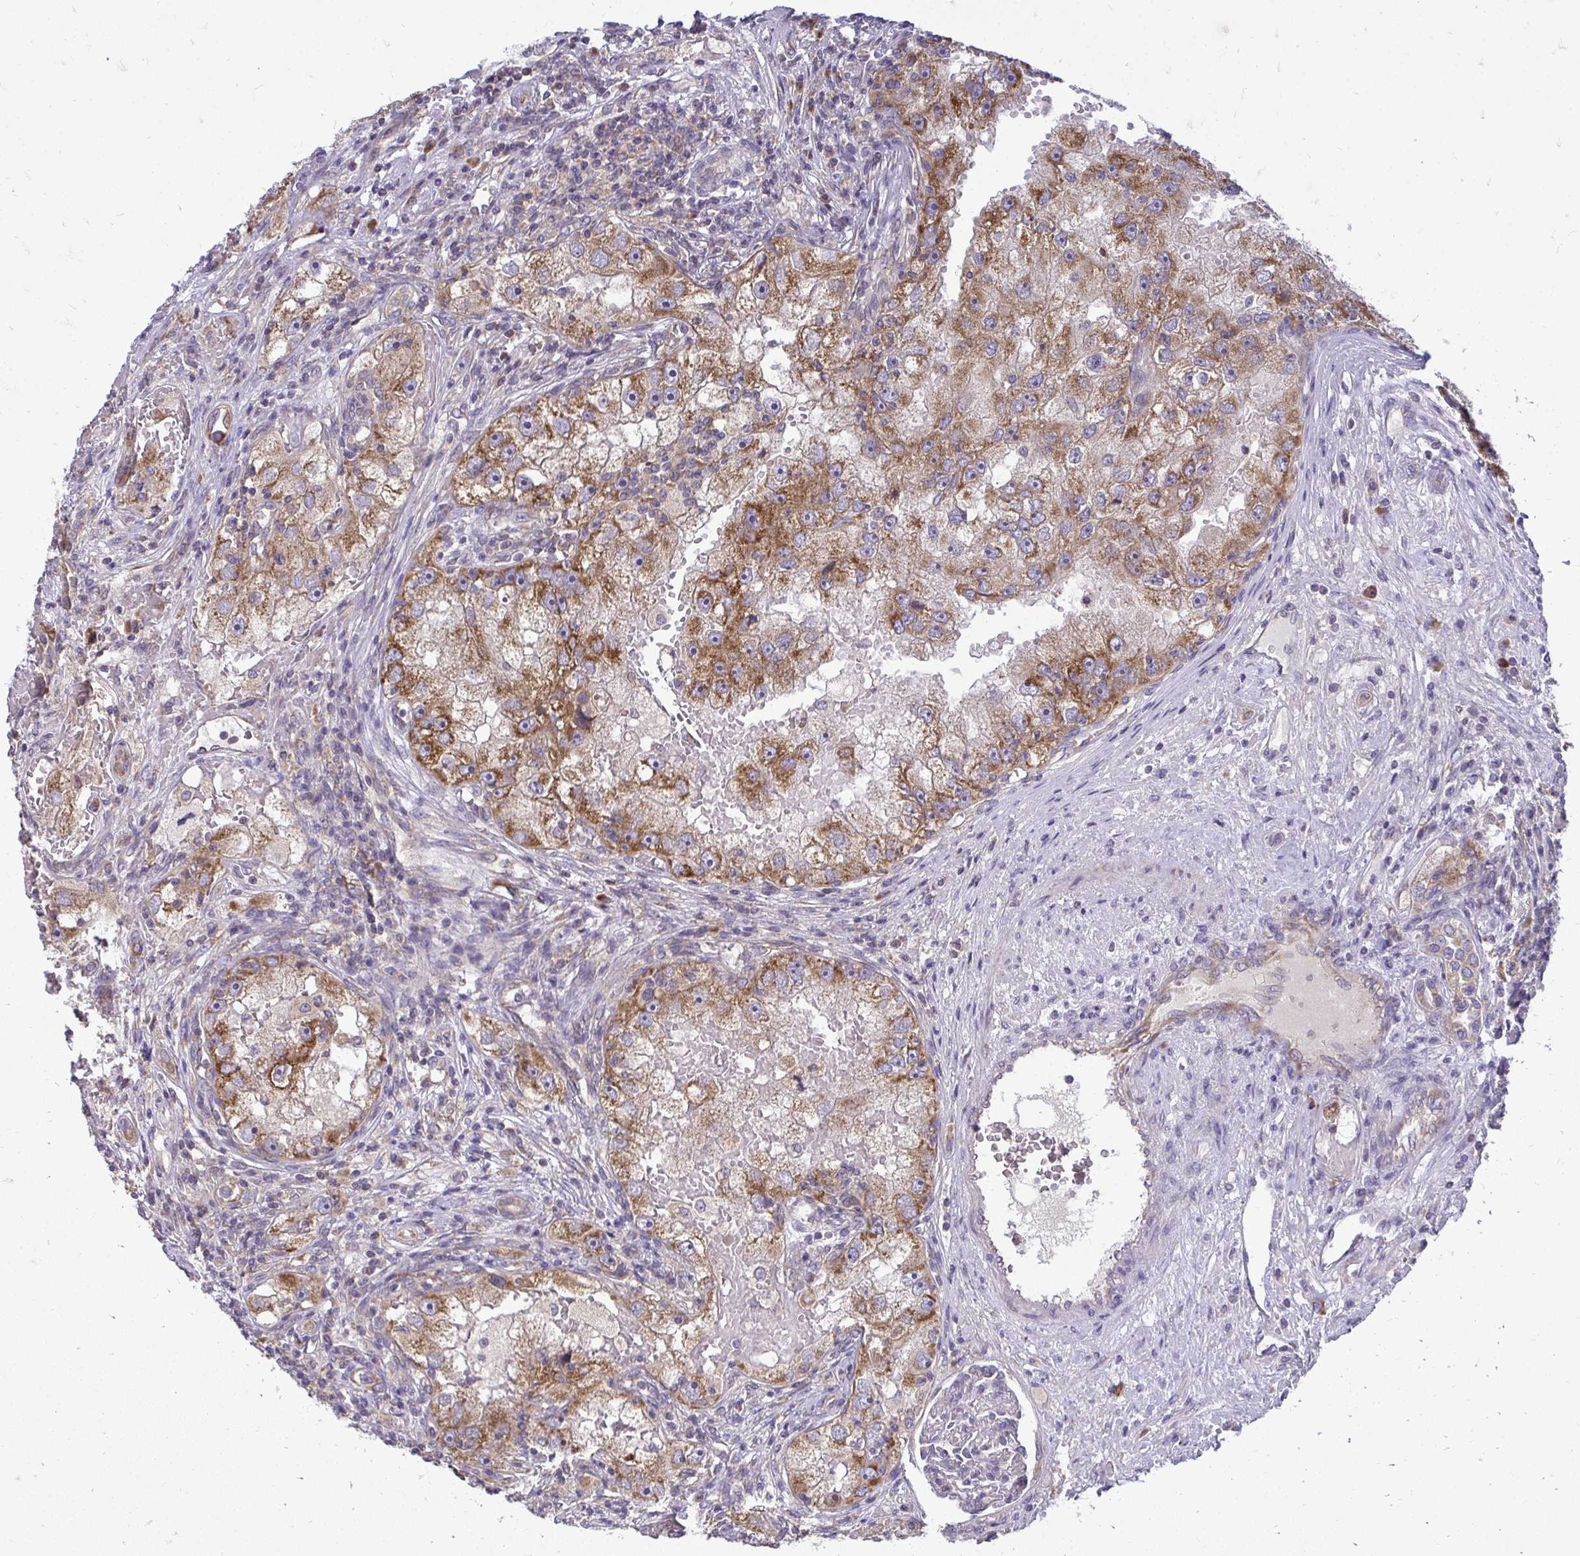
{"staining": {"intensity": "moderate", "quantity": ">75%", "location": "cytoplasmic/membranous"}, "tissue": "renal cancer", "cell_type": "Tumor cells", "image_type": "cancer", "snomed": [{"axis": "morphology", "description": "Adenocarcinoma, NOS"}, {"axis": "topography", "description": "Kidney"}], "caption": "Immunohistochemistry image of adenocarcinoma (renal) stained for a protein (brown), which reveals medium levels of moderate cytoplasmic/membranous staining in about >75% of tumor cells.", "gene": "RPLP2", "patient": {"sex": "male", "age": 63}}